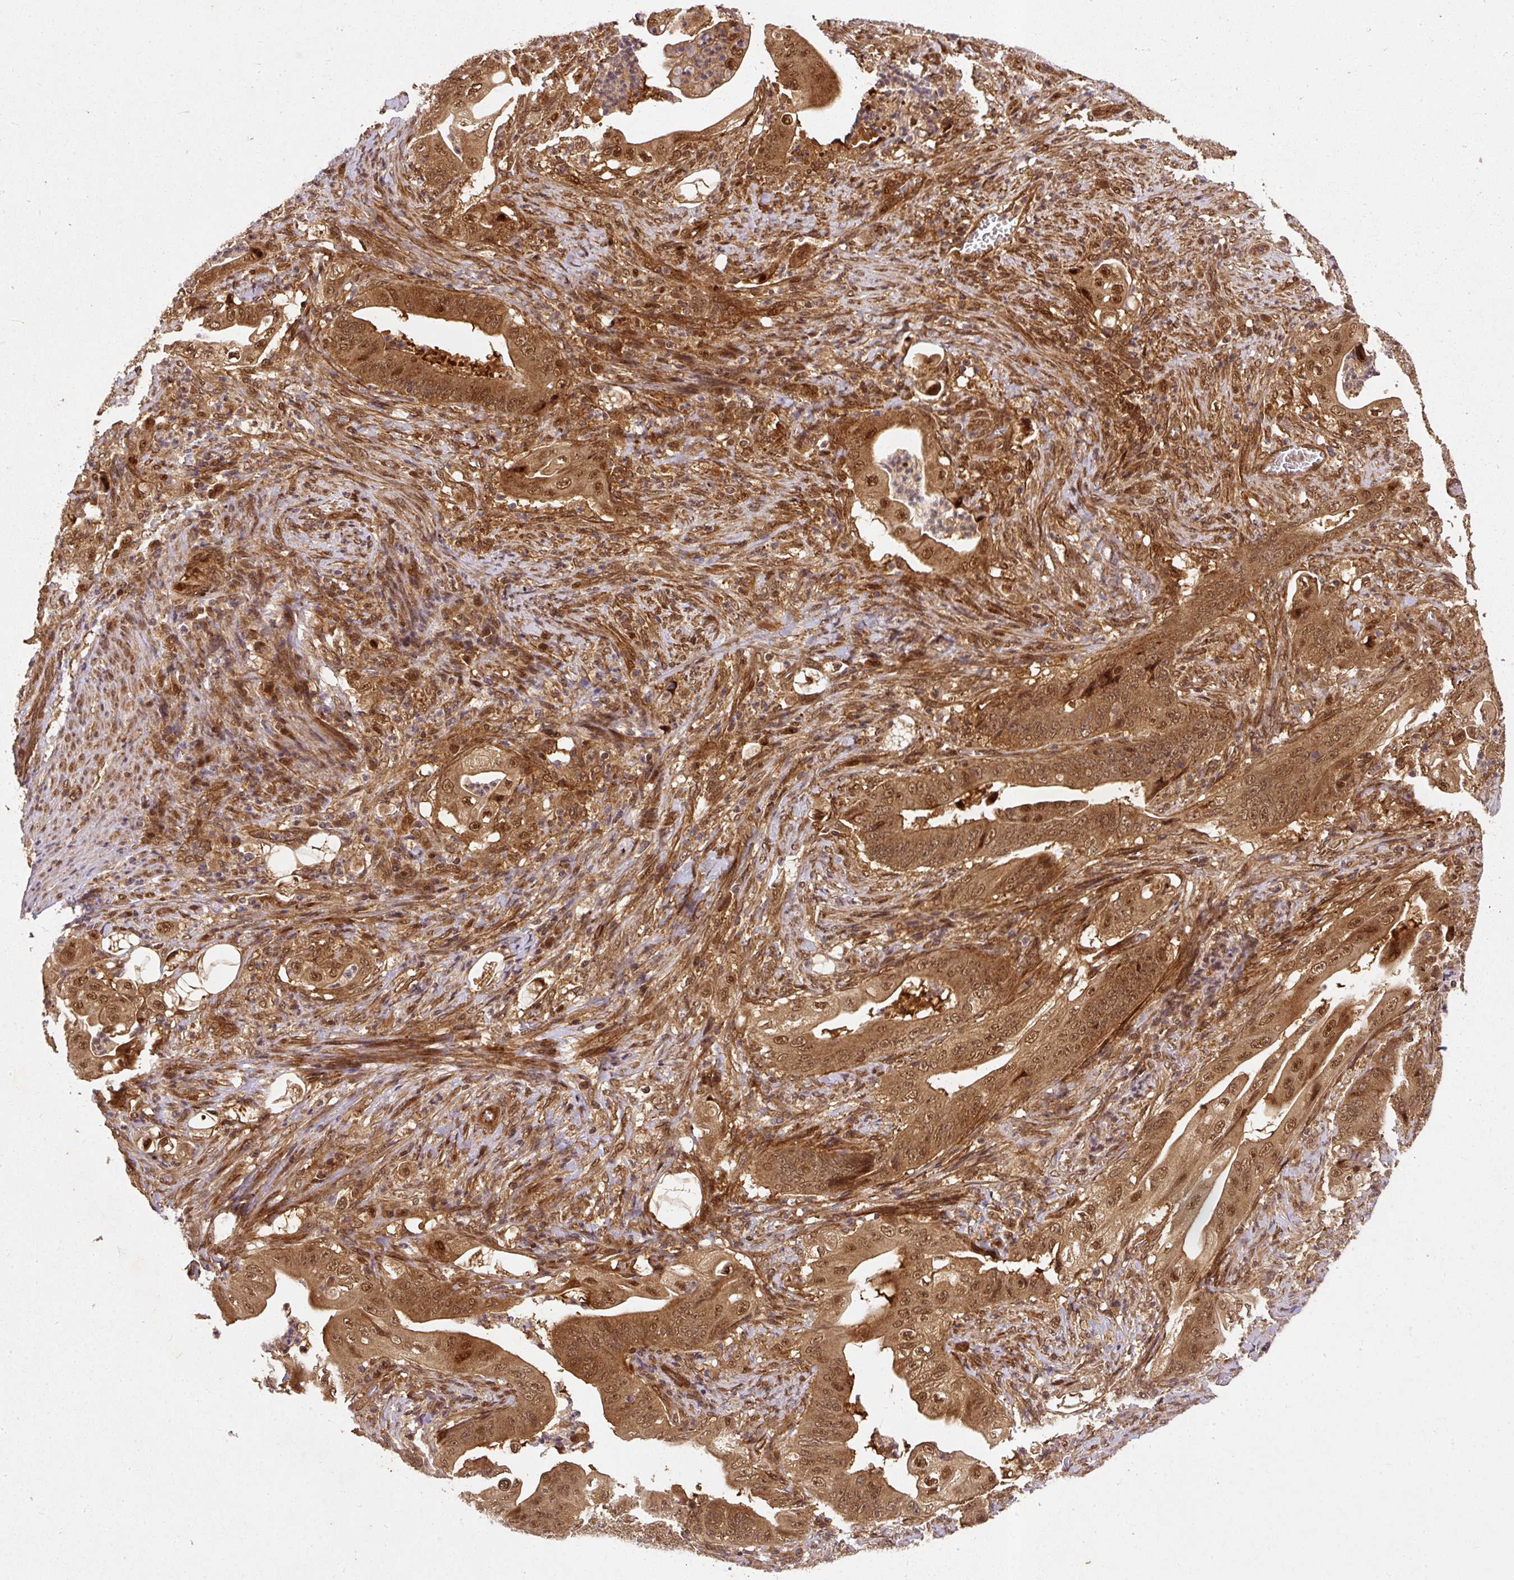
{"staining": {"intensity": "moderate", "quantity": ">75%", "location": "cytoplasmic/membranous,nuclear"}, "tissue": "stomach cancer", "cell_type": "Tumor cells", "image_type": "cancer", "snomed": [{"axis": "morphology", "description": "Adenocarcinoma, NOS"}, {"axis": "topography", "description": "Stomach"}], "caption": "Human stomach cancer stained with a protein marker reveals moderate staining in tumor cells.", "gene": "PSMD1", "patient": {"sex": "female", "age": 73}}